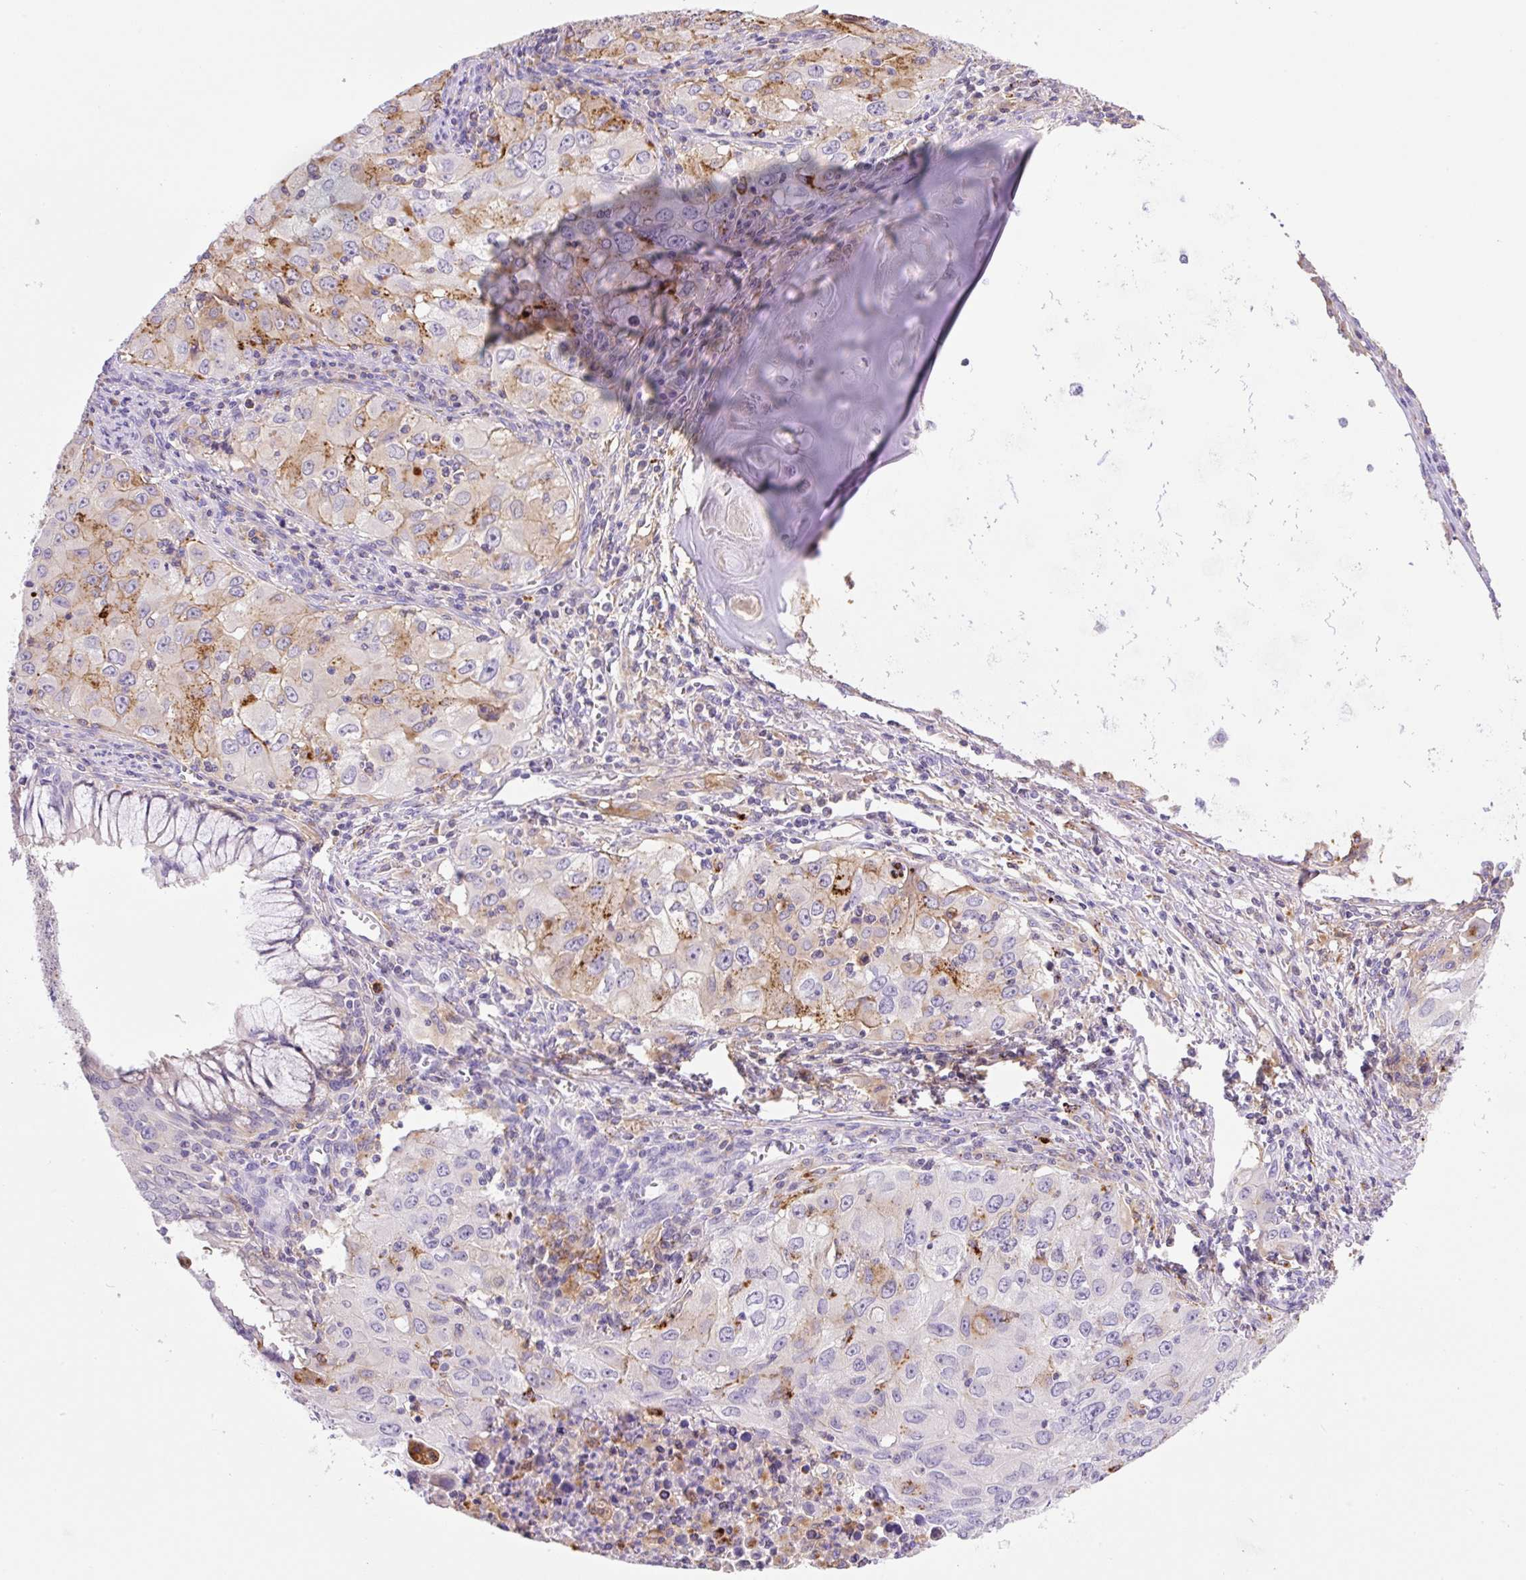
{"staining": {"intensity": "moderate", "quantity": "<25%", "location": "cytoplasmic/membranous"}, "tissue": "lung cancer", "cell_type": "Tumor cells", "image_type": "cancer", "snomed": [{"axis": "morphology", "description": "Adenocarcinoma, NOS"}, {"axis": "morphology", "description": "Adenocarcinoma, metastatic, NOS"}, {"axis": "topography", "description": "Lymph node"}, {"axis": "topography", "description": "Lung"}], "caption": "DAB (3,3'-diaminobenzidine) immunohistochemical staining of human lung cancer exhibits moderate cytoplasmic/membranous protein expression in approximately <25% of tumor cells. (DAB (3,3'-diaminobenzidine) = brown stain, brightfield microscopy at high magnification).", "gene": "TDRD15", "patient": {"sex": "female", "age": 42}}